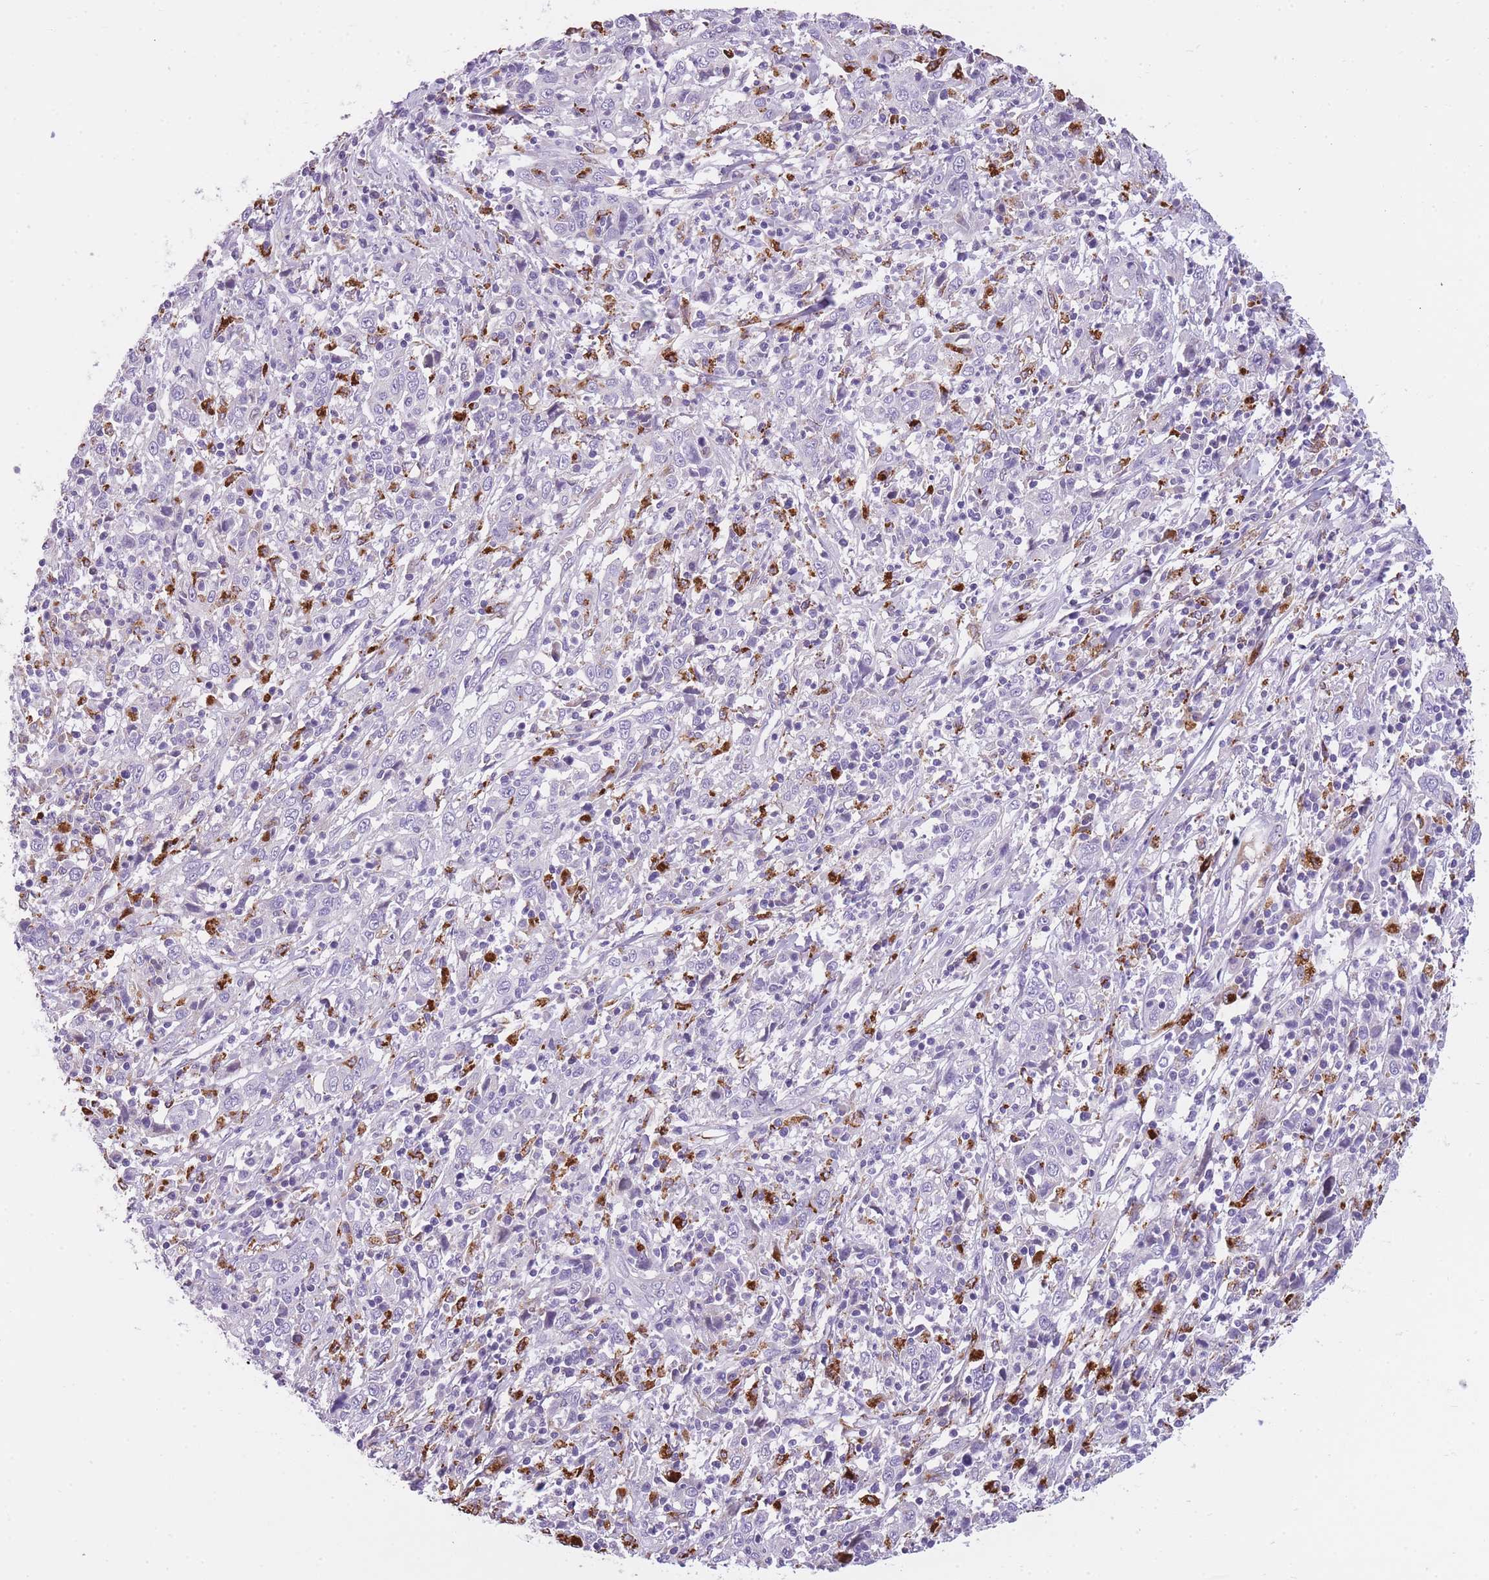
{"staining": {"intensity": "negative", "quantity": "none", "location": "none"}, "tissue": "cervical cancer", "cell_type": "Tumor cells", "image_type": "cancer", "snomed": [{"axis": "morphology", "description": "Squamous cell carcinoma, NOS"}, {"axis": "topography", "description": "Cervix"}], "caption": "This is an immunohistochemistry (IHC) histopathology image of cervical cancer. There is no staining in tumor cells.", "gene": "GNAT1", "patient": {"sex": "female", "age": 46}}